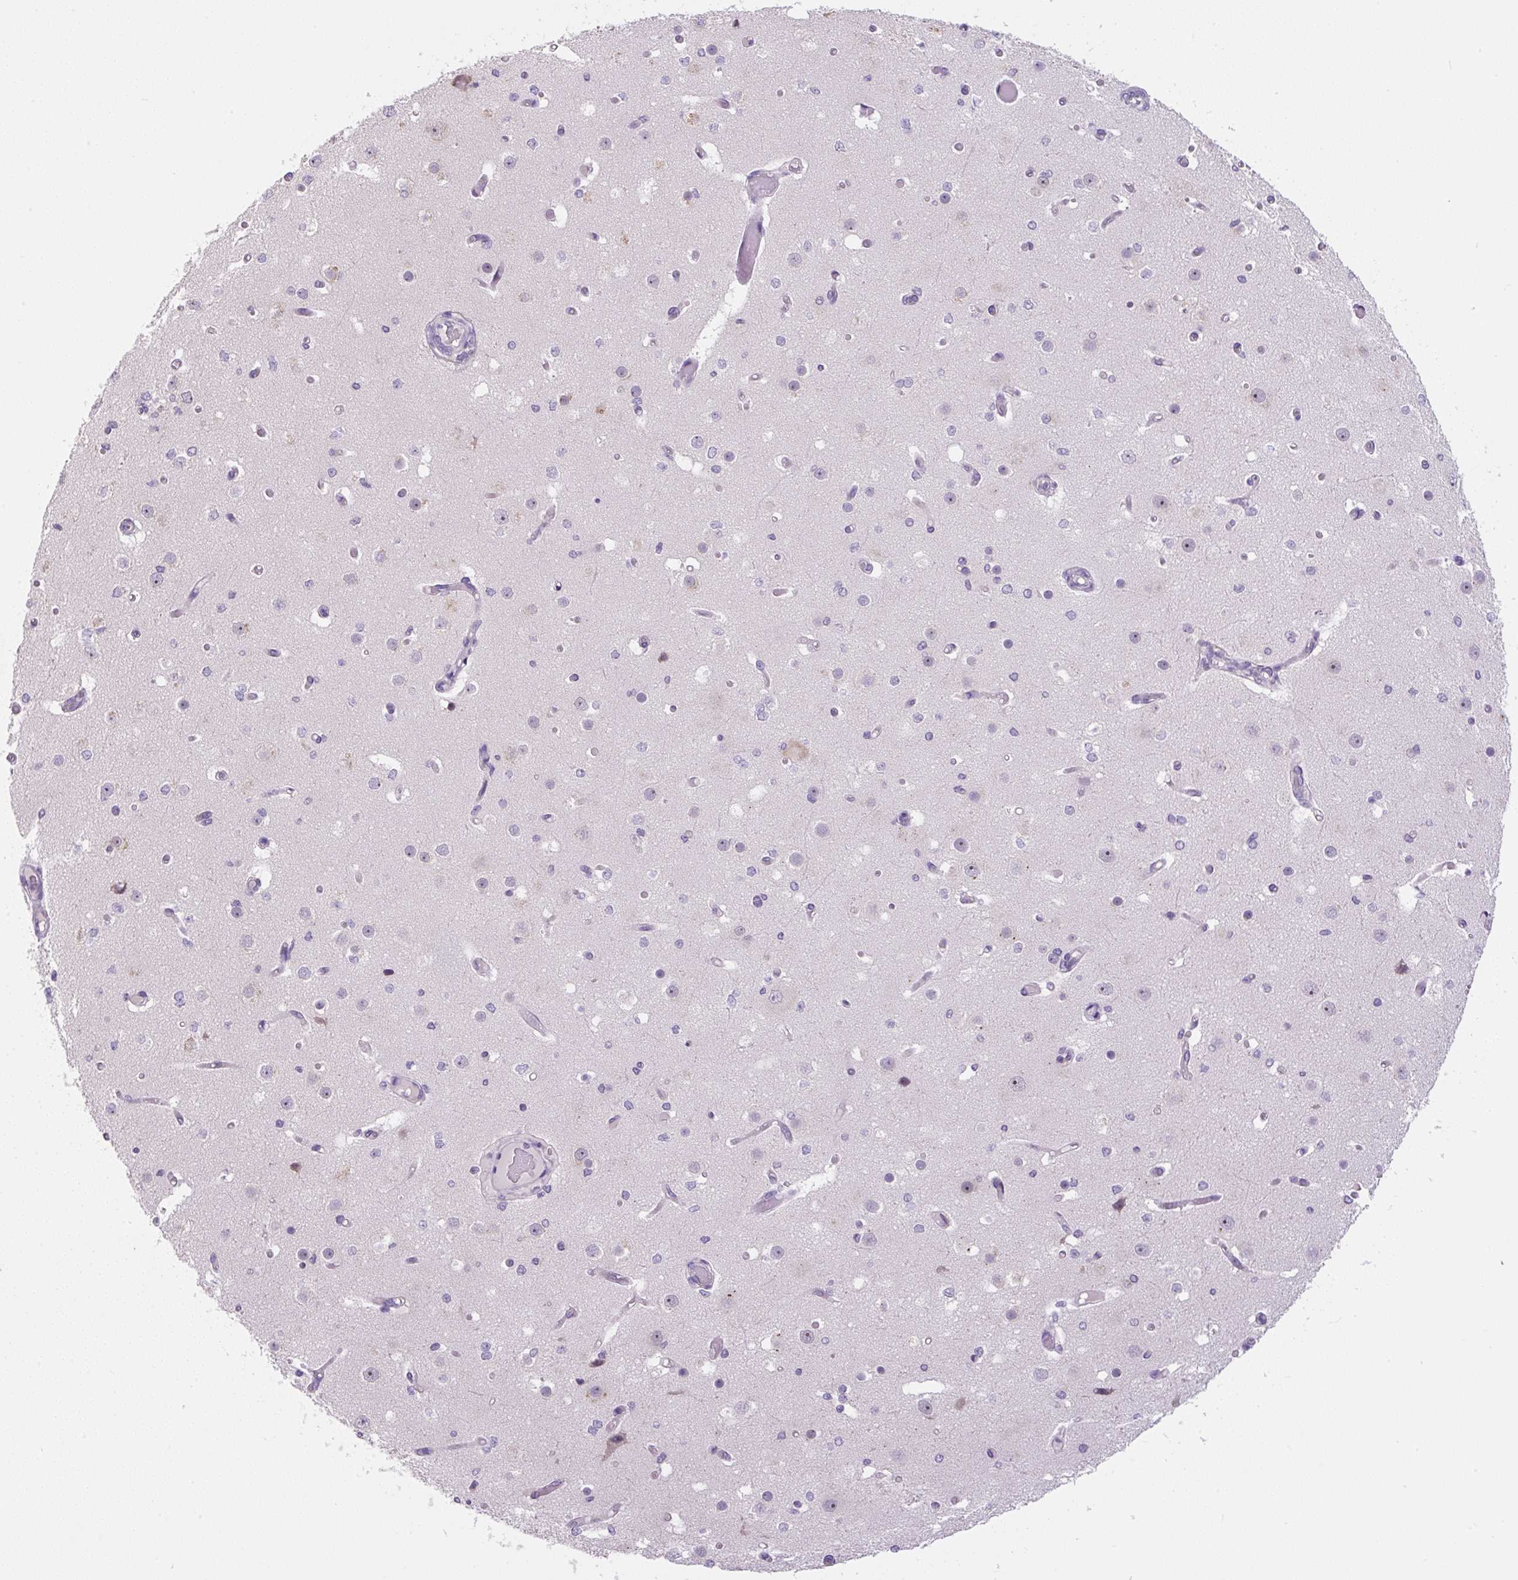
{"staining": {"intensity": "negative", "quantity": "none", "location": "none"}, "tissue": "cerebral cortex", "cell_type": "Endothelial cells", "image_type": "normal", "snomed": [{"axis": "morphology", "description": "Normal tissue, NOS"}, {"axis": "morphology", "description": "Inflammation, NOS"}, {"axis": "topography", "description": "Cerebral cortex"}], "caption": "The histopathology image exhibits no staining of endothelial cells in normal cerebral cortex.", "gene": "FZD5", "patient": {"sex": "male", "age": 6}}